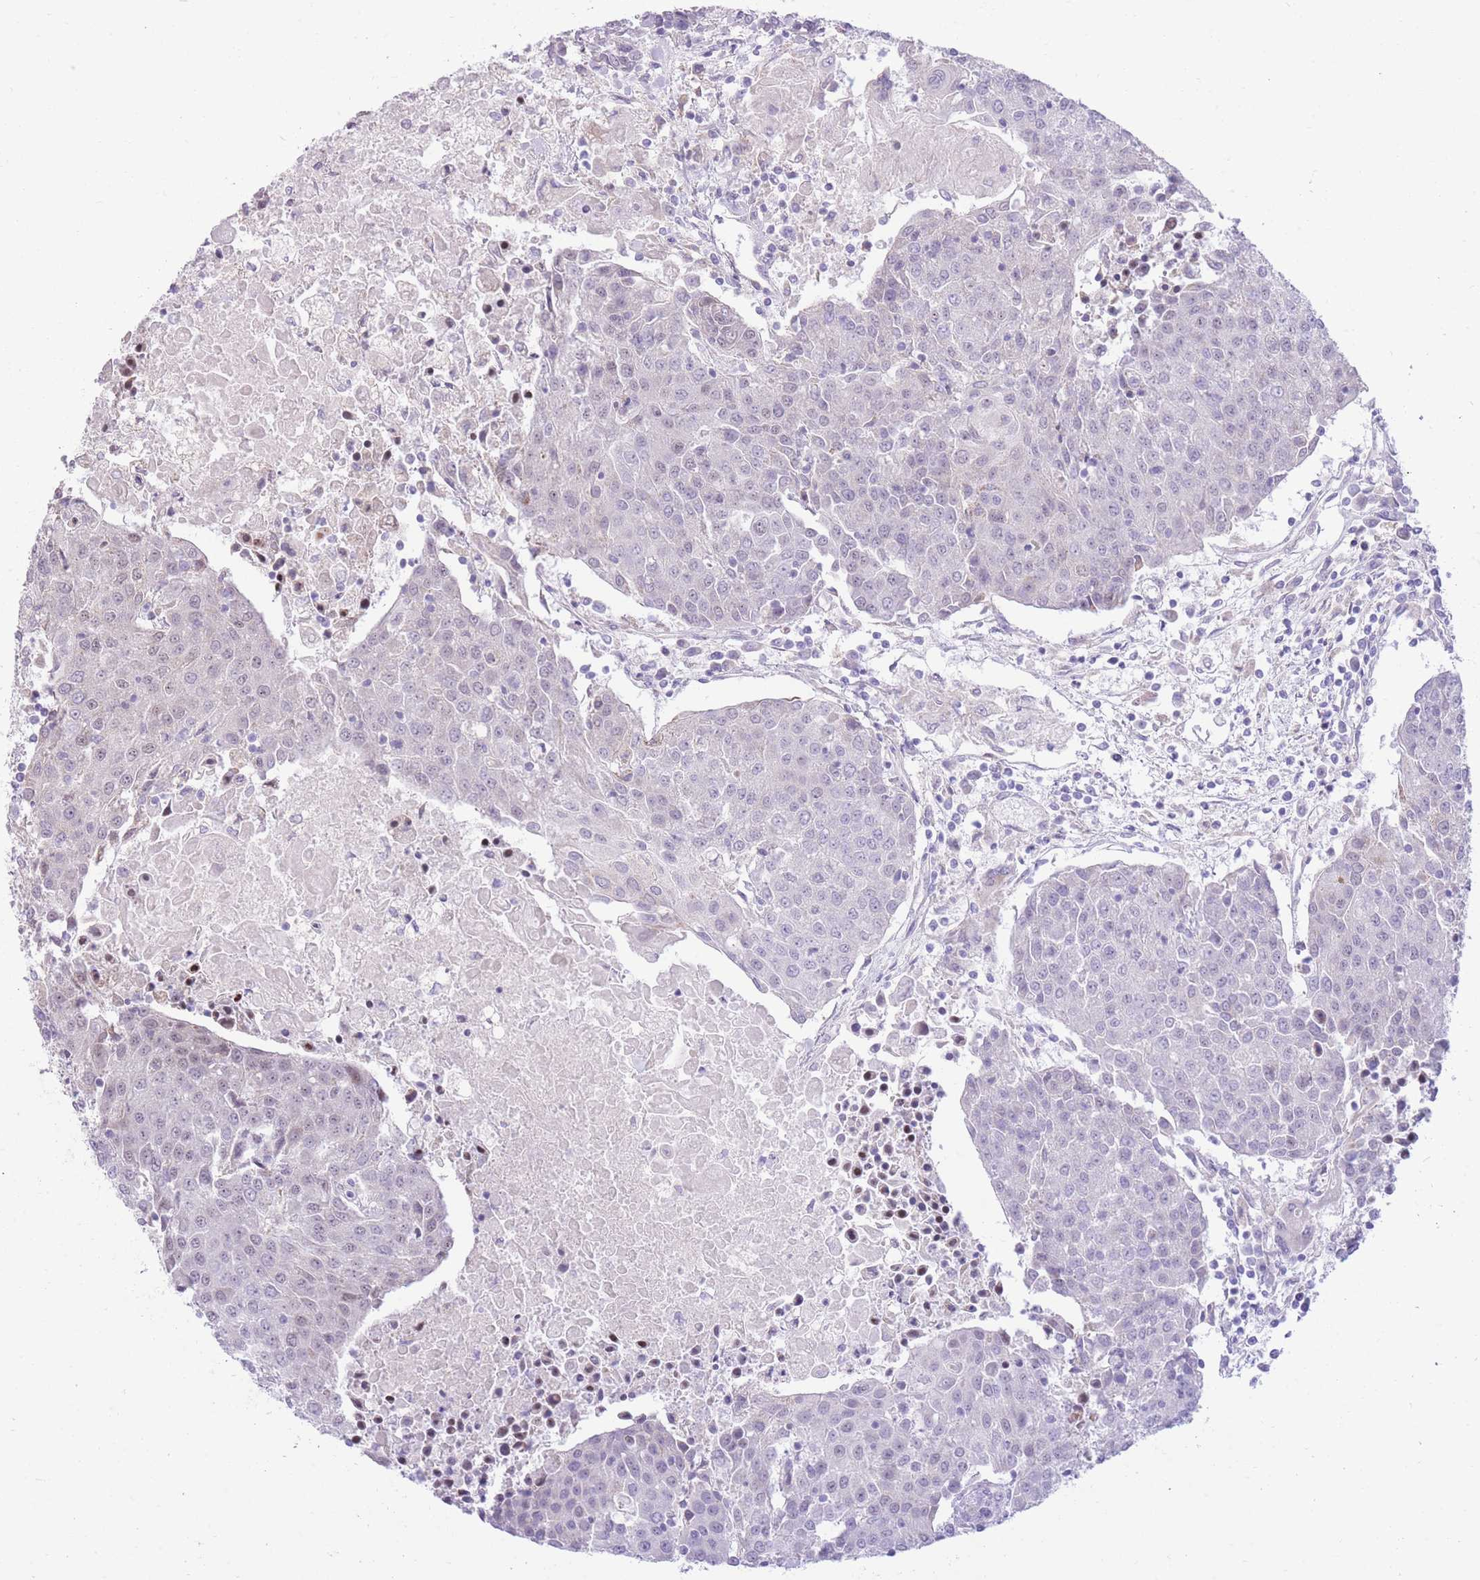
{"staining": {"intensity": "negative", "quantity": "none", "location": "none"}, "tissue": "urothelial cancer", "cell_type": "Tumor cells", "image_type": "cancer", "snomed": [{"axis": "morphology", "description": "Urothelial carcinoma, High grade"}, {"axis": "topography", "description": "Urinary bladder"}], "caption": "This is an IHC image of high-grade urothelial carcinoma. There is no expression in tumor cells.", "gene": "SLC4A4", "patient": {"sex": "female", "age": 85}}